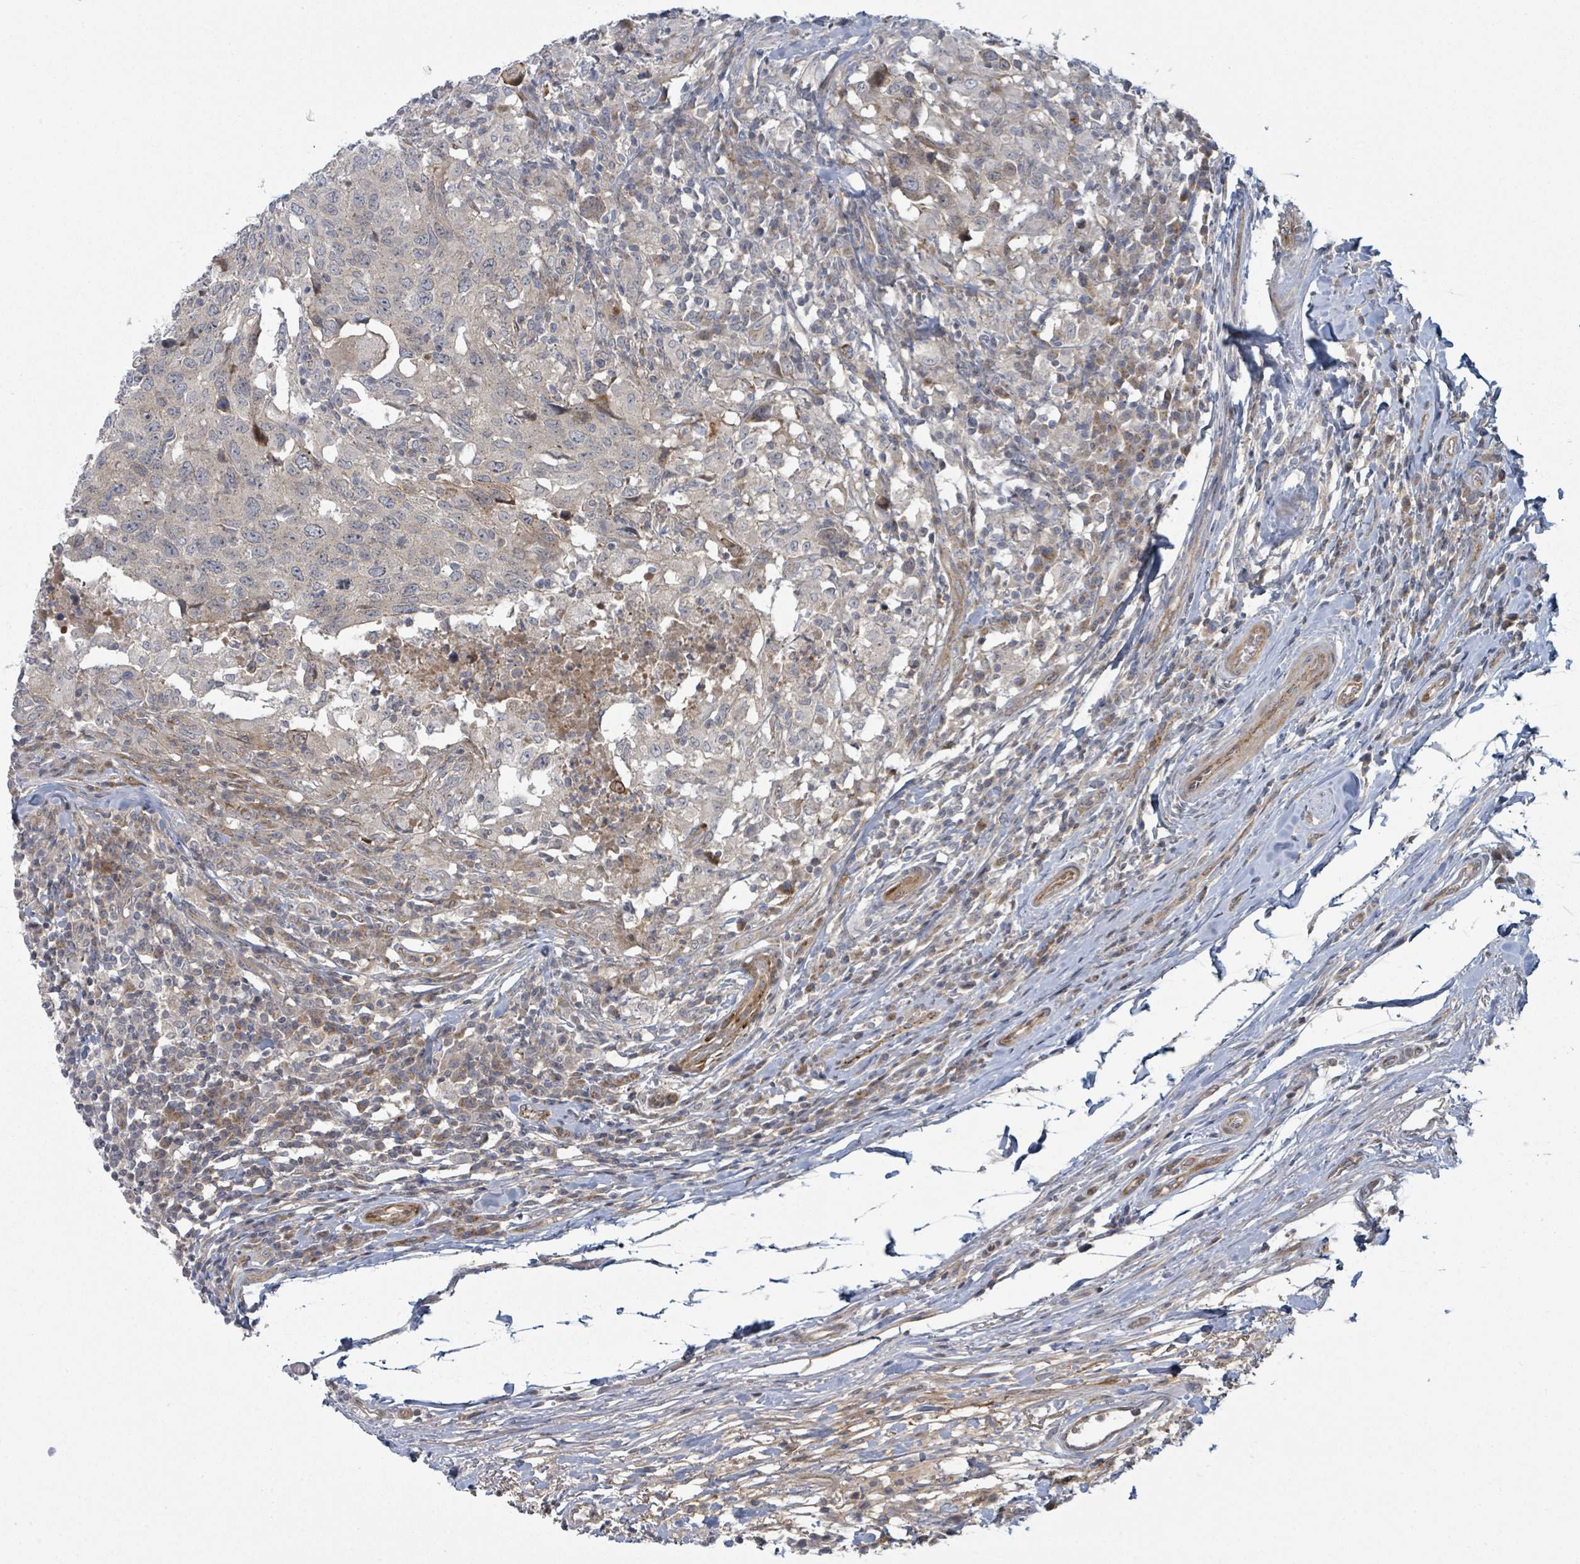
{"staining": {"intensity": "negative", "quantity": "none", "location": "none"}, "tissue": "head and neck cancer", "cell_type": "Tumor cells", "image_type": "cancer", "snomed": [{"axis": "morphology", "description": "Normal tissue, NOS"}, {"axis": "morphology", "description": "Squamous cell carcinoma, NOS"}, {"axis": "topography", "description": "Skeletal muscle"}, {"axis": "topography", "description": "Vascular tissue"}, {"axis": "topography", "description": "Peripheral nerve tissue"}, {"axis": "topography", "description": "Head-Neck"}], "caption": "Immunohistochemical staining of human head and neck squamous cell carcinoma shows no significant staining in tumor cells.", "gene": "COL5A3", "patient": {"sex": "male", "age": 66}}